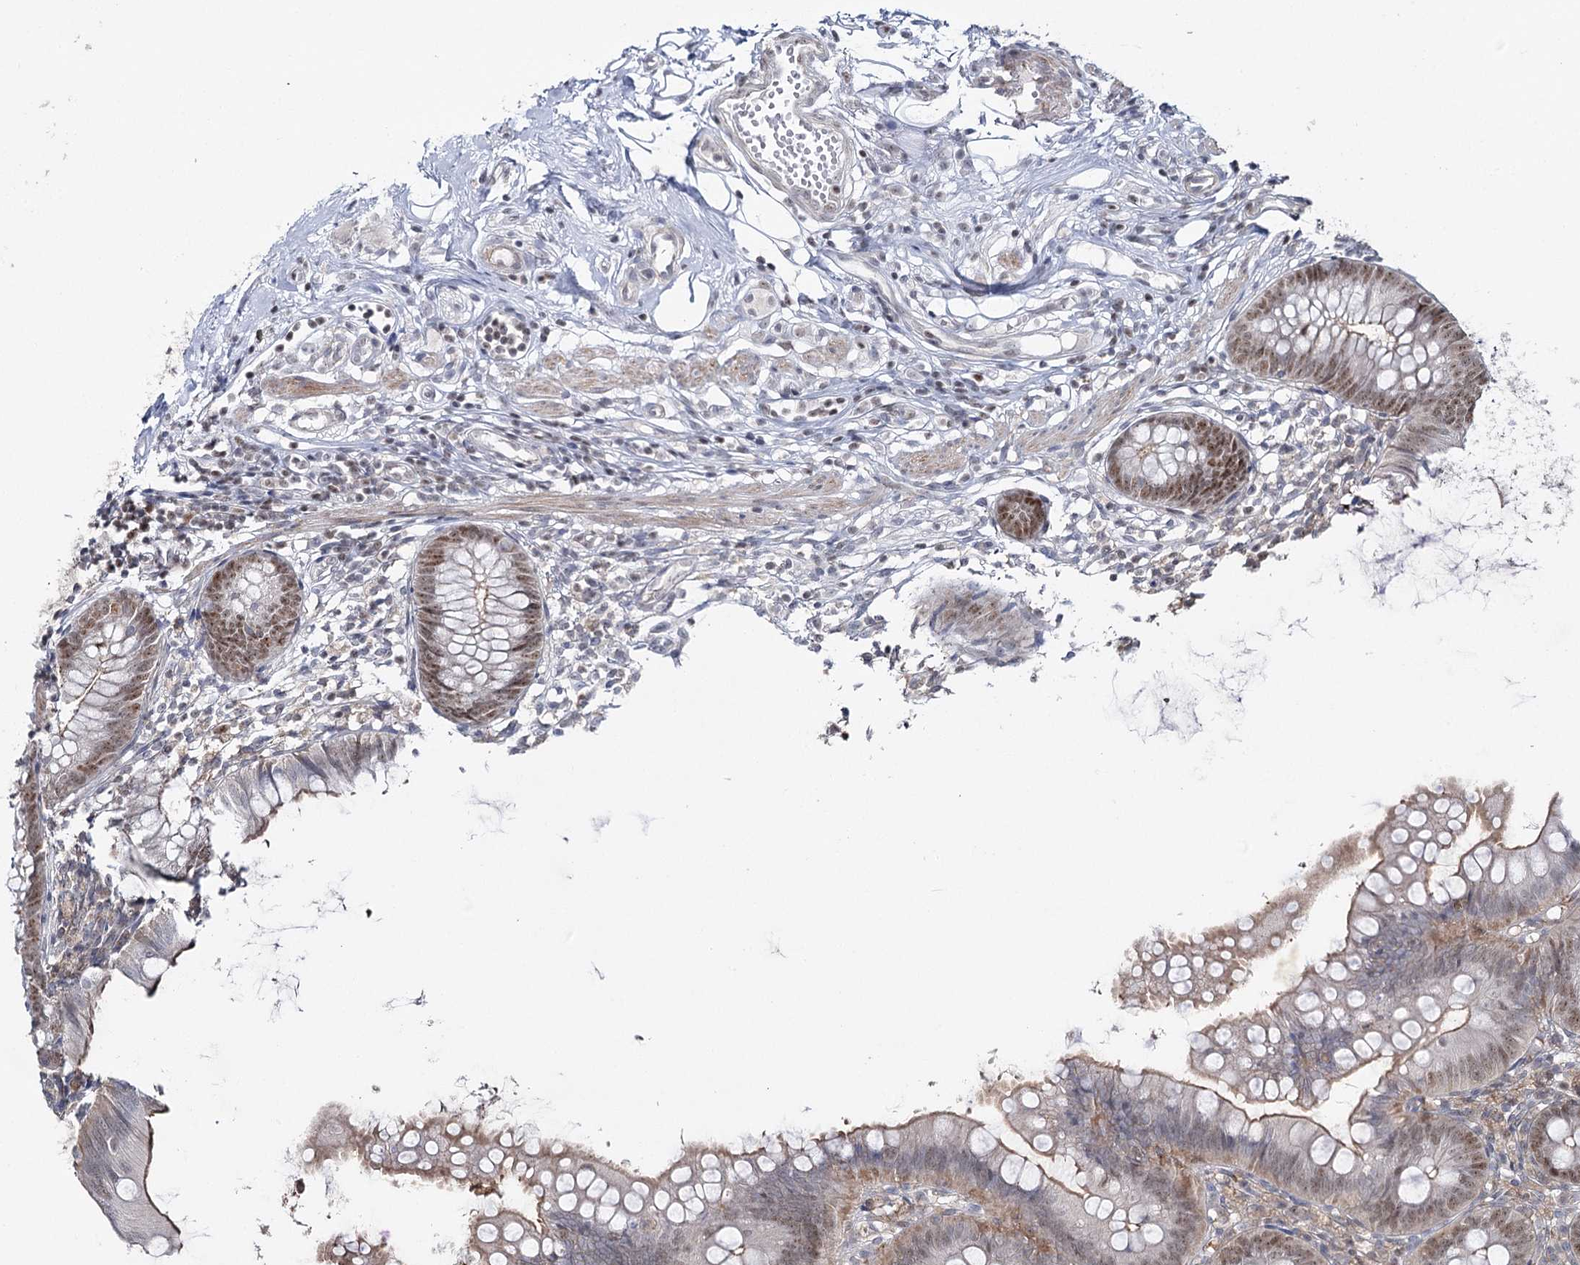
{"staining": {"intensity": "moderate", "quantity": ">75%", "location": "nuclear"}, "tissue": "appendix", "cell_type": "Glandular cells", "image_type": "normal", "snomed": [{"axis": "morphology", "description": "Normal tissue, NOS"}, {"axis": "topography", "description": "Appendix"}], "caption": "The micrograph demonstrates immunohistochemical staining of benign appendix. There is moderate nuclear positivity is seen in approximately >75% of glandular cells.", "gene": "ZC3H8", "patient": {"sex": "female", "age": 62}}